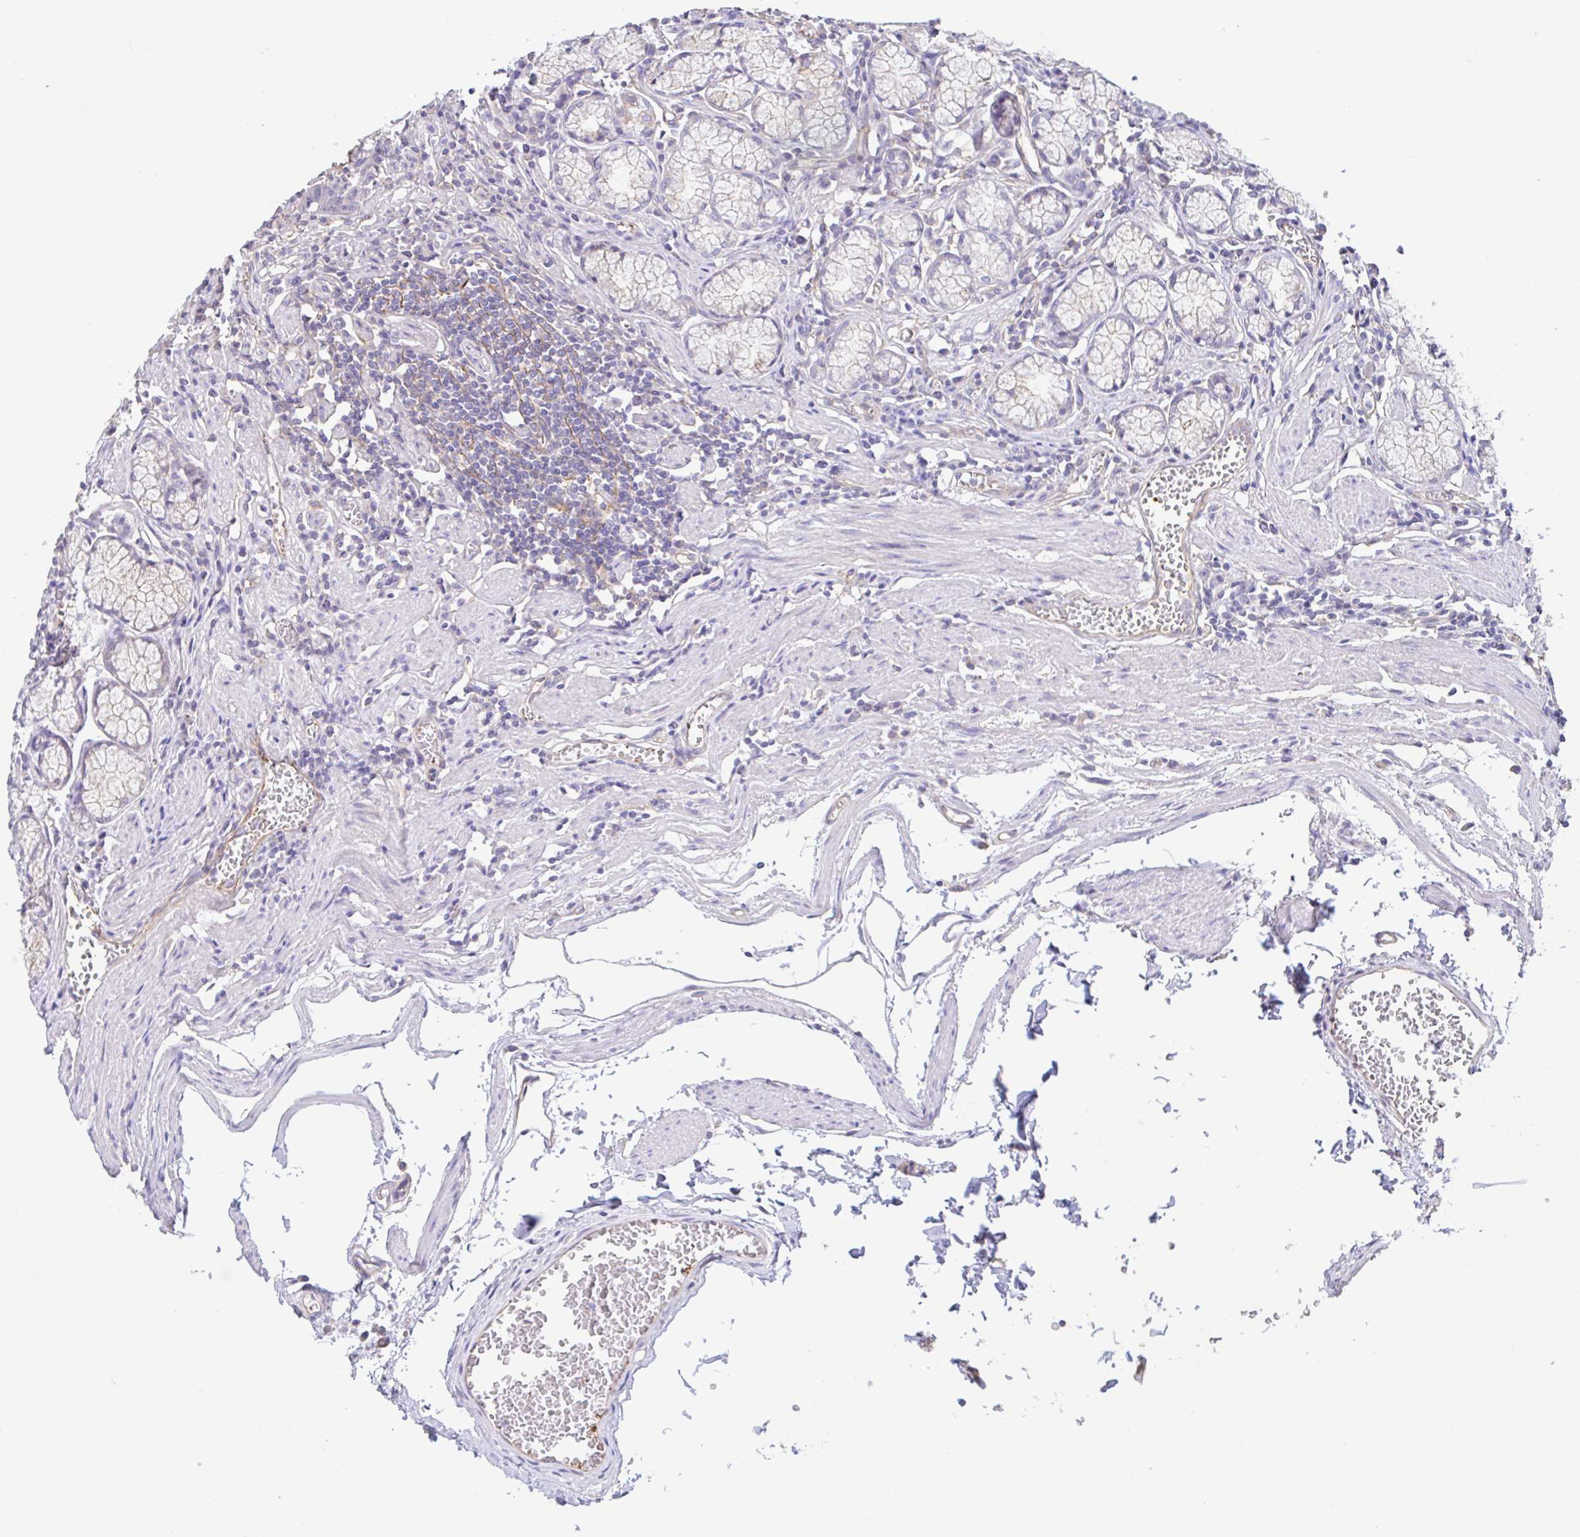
{"staining": {"intensity": "weak", "quantity": "<25%", "location": "cytoplasmic/membranous"}, "tissue": "stomach", "cell_type": "Glandular cells", "image_type": "normal", "snomed": [{"axis": "morphology", "description": "Normal tissue, NOS"}, {"axis": "topography", "description": "Stomach"}], "caption": "DAB immunohistochemical staining of benign stomach reveals no significant expression in glandular cells.", "gene": "PLCD4", "patient": {"sex": "male", "age": 55}}